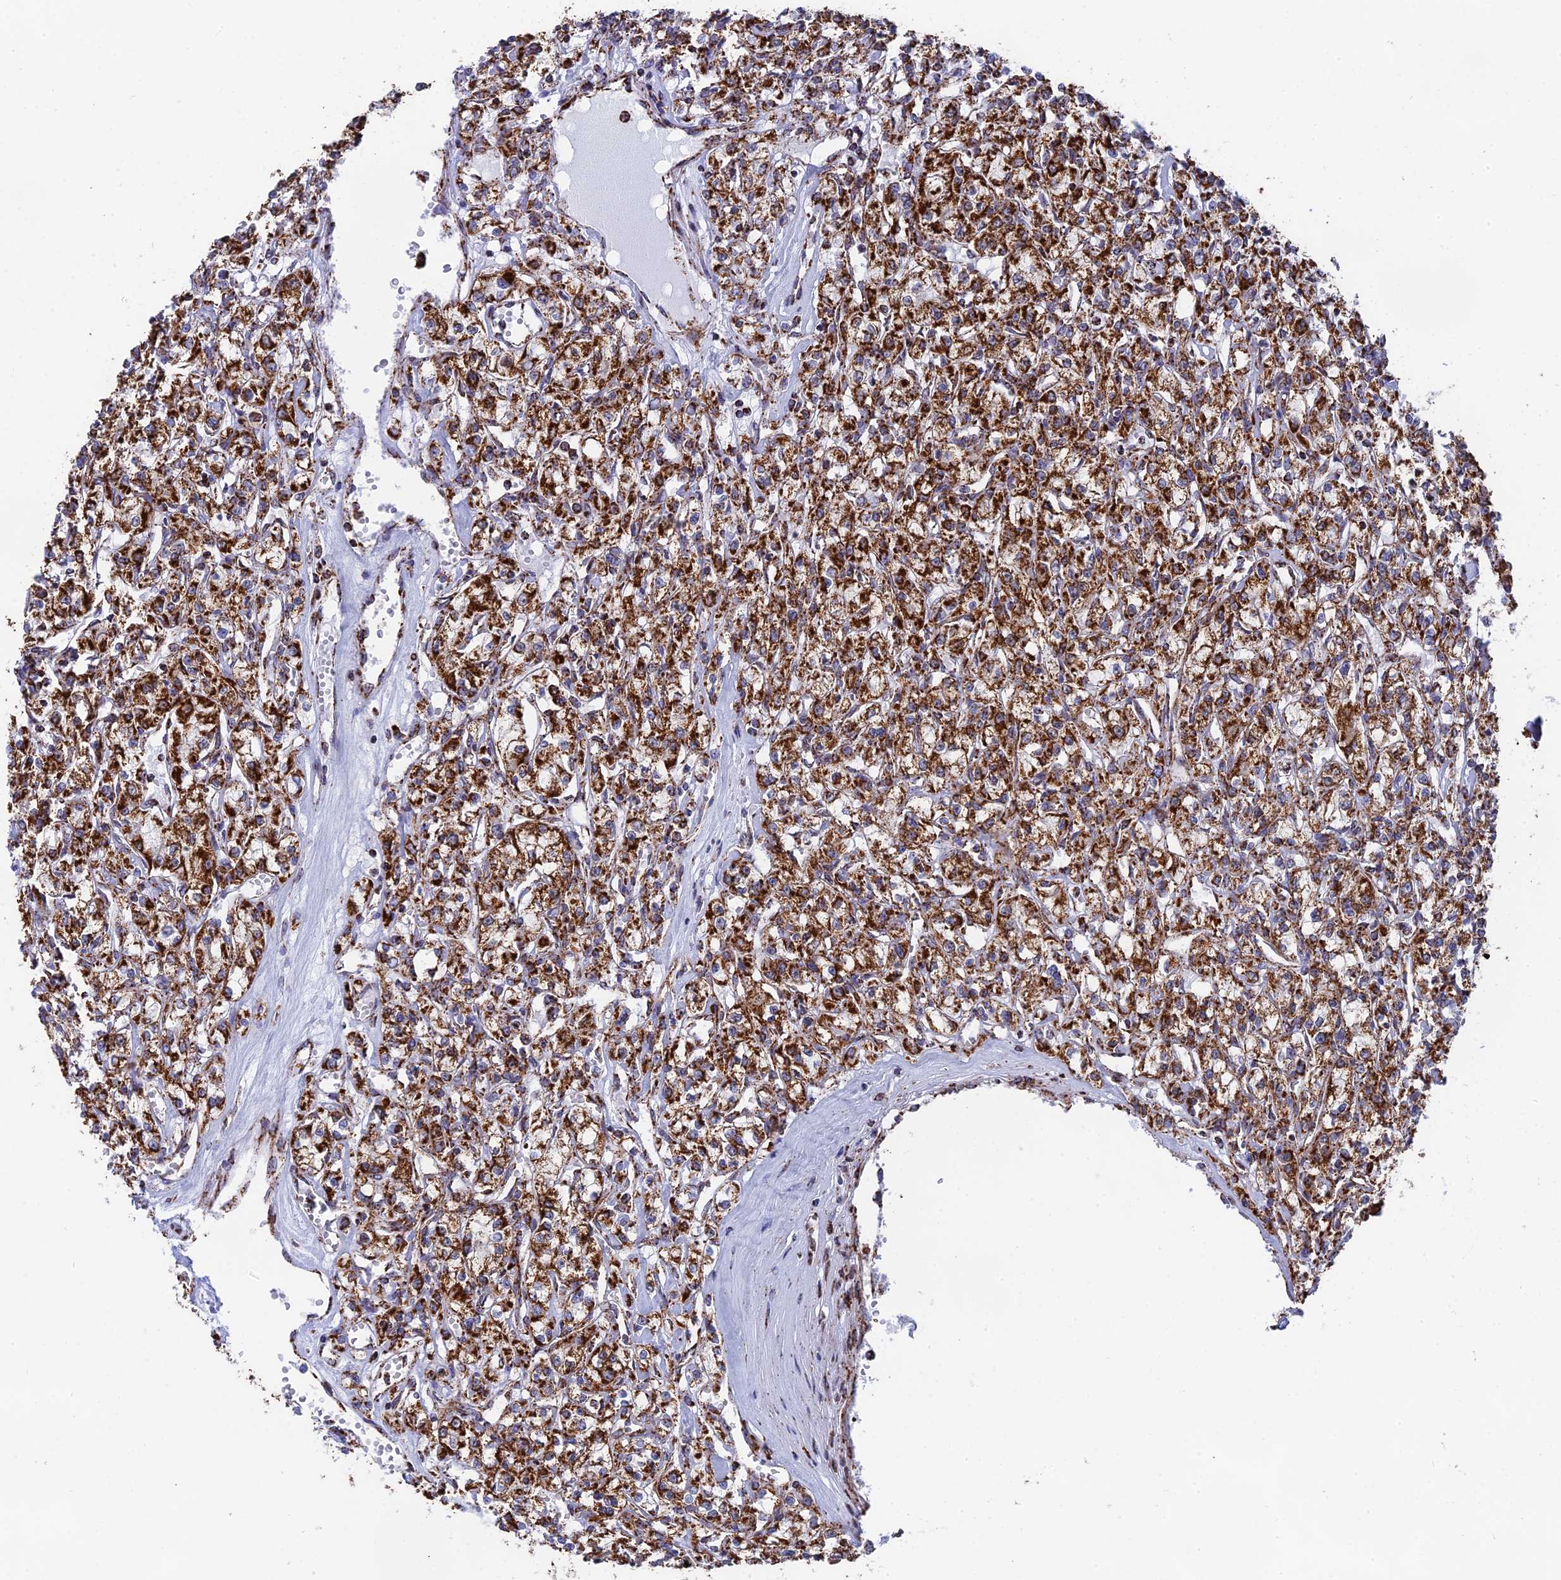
{"staining": {"intensity": "strong", "quantity": ">75%", "location": "cytoplasmic/membranous"}, "tissue": "renal cancer", "cell_type": "Tumor cells", "image_type": "cancer", "snomed": [{"axis": "morphology", "description": "Adenocarcinoma, NOS"}, {"axis": "topography", "description": "Kidney"}], "caption": "An image showing strong cytoplasmic/membranous positivity in approximately >75% of tumor cells in renal adenocarcinoma, as visualized by brown immunohistochemical staining.", "gene": "CDC16", "patient": {"sex": "female", "age": 59}}